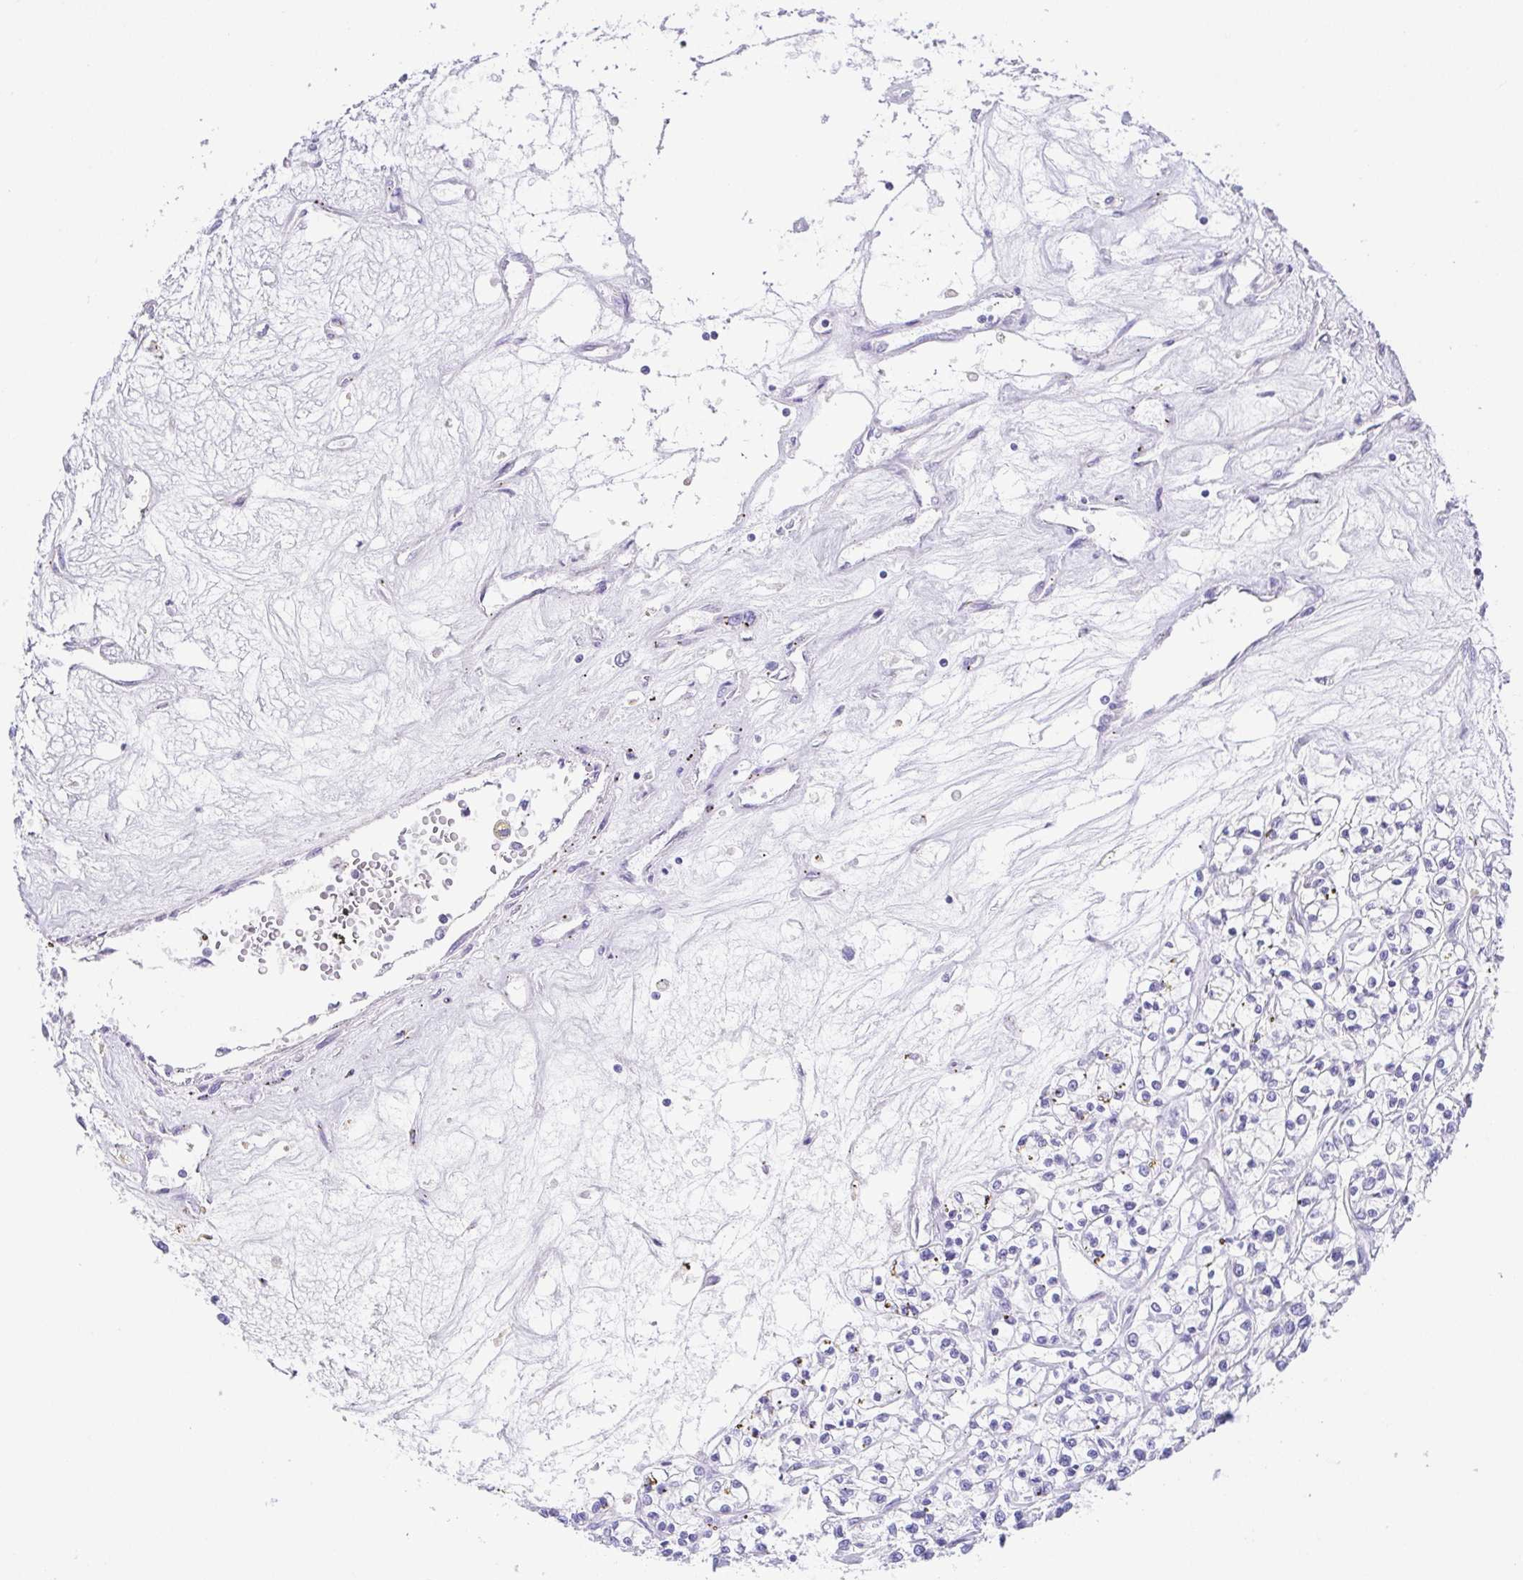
{"staining": {"intensity": "negative", "quantity": "none", "location": "none"}, "tissue": "renal cancer", "cell_type": "Tumor cells", "image_type": "cancer", "snomed": [{"axis": "morphology", "description": "Adenocarcinoma, NOS"}, {"axis": "topography", "description": "Kidney"}], "caption": "An IHC histopathology image of renal cancer (adenocarcinoma) is shown. There is no staining in tumor cells of renal cancer (adenocarcinoma). The staining is performed using DAB brown chromogen with nuclei counter-stained in using hematoxylin.", "gene": "HAPLN2", "patient": {"sex": "female", "age": 59}}